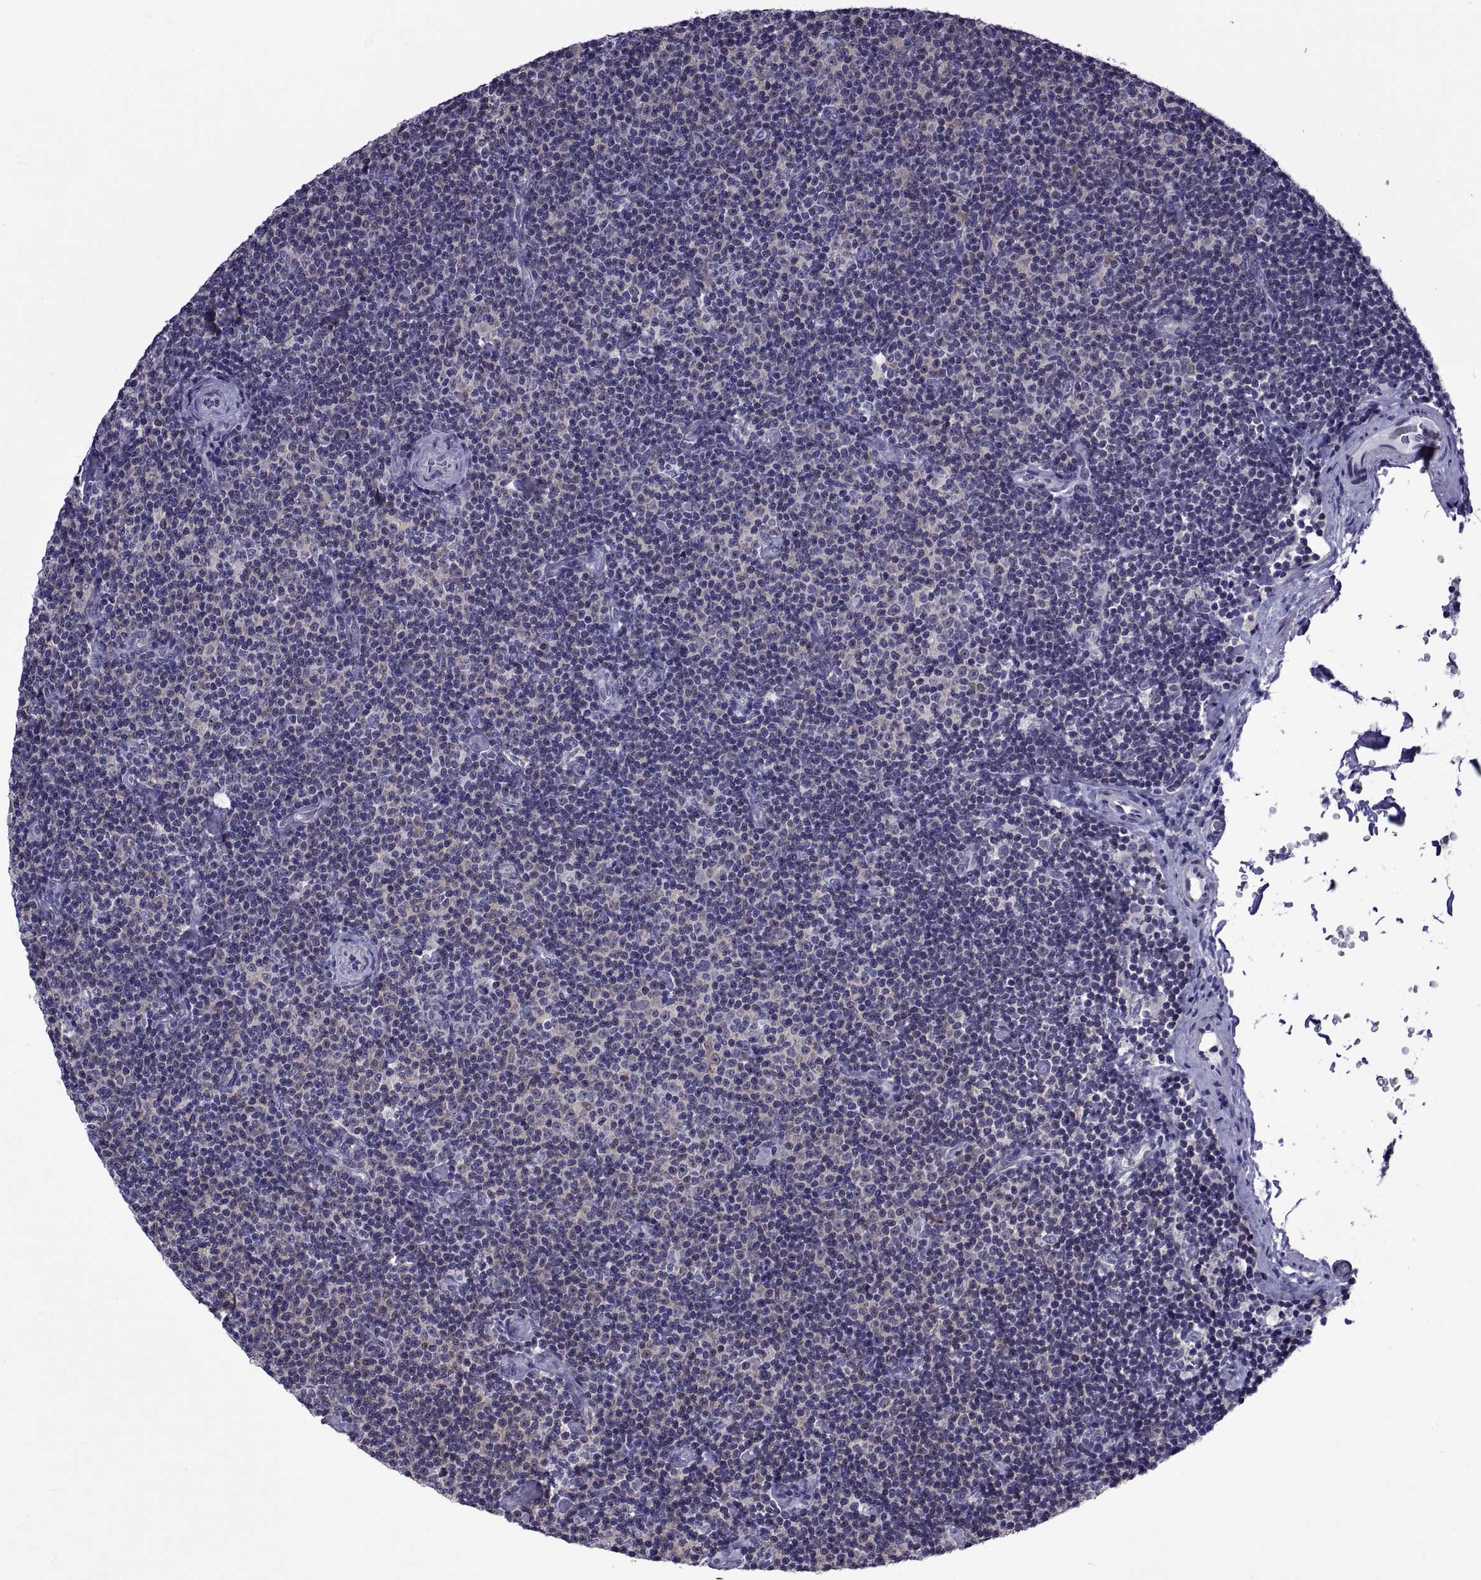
{"staining": {"intensity": "negative", "quantity": "none", "location": "none"}, "tissue": "lymphoma", "cell_type": "Tumor cells", "image_type": "cancer", "snomed": [{"axis": "morphology", "description": "Malignant lymphoma, non-Hodgkin's type, Low grade"}, {"axis": "topography", "description": "Lymph node"}], "caption": "Immunohistochemistry of human lymphoma demonstrates no positivity in tumor cells.", "gene": "LCN9", "patient": {"sex": "male", "age": 81}}